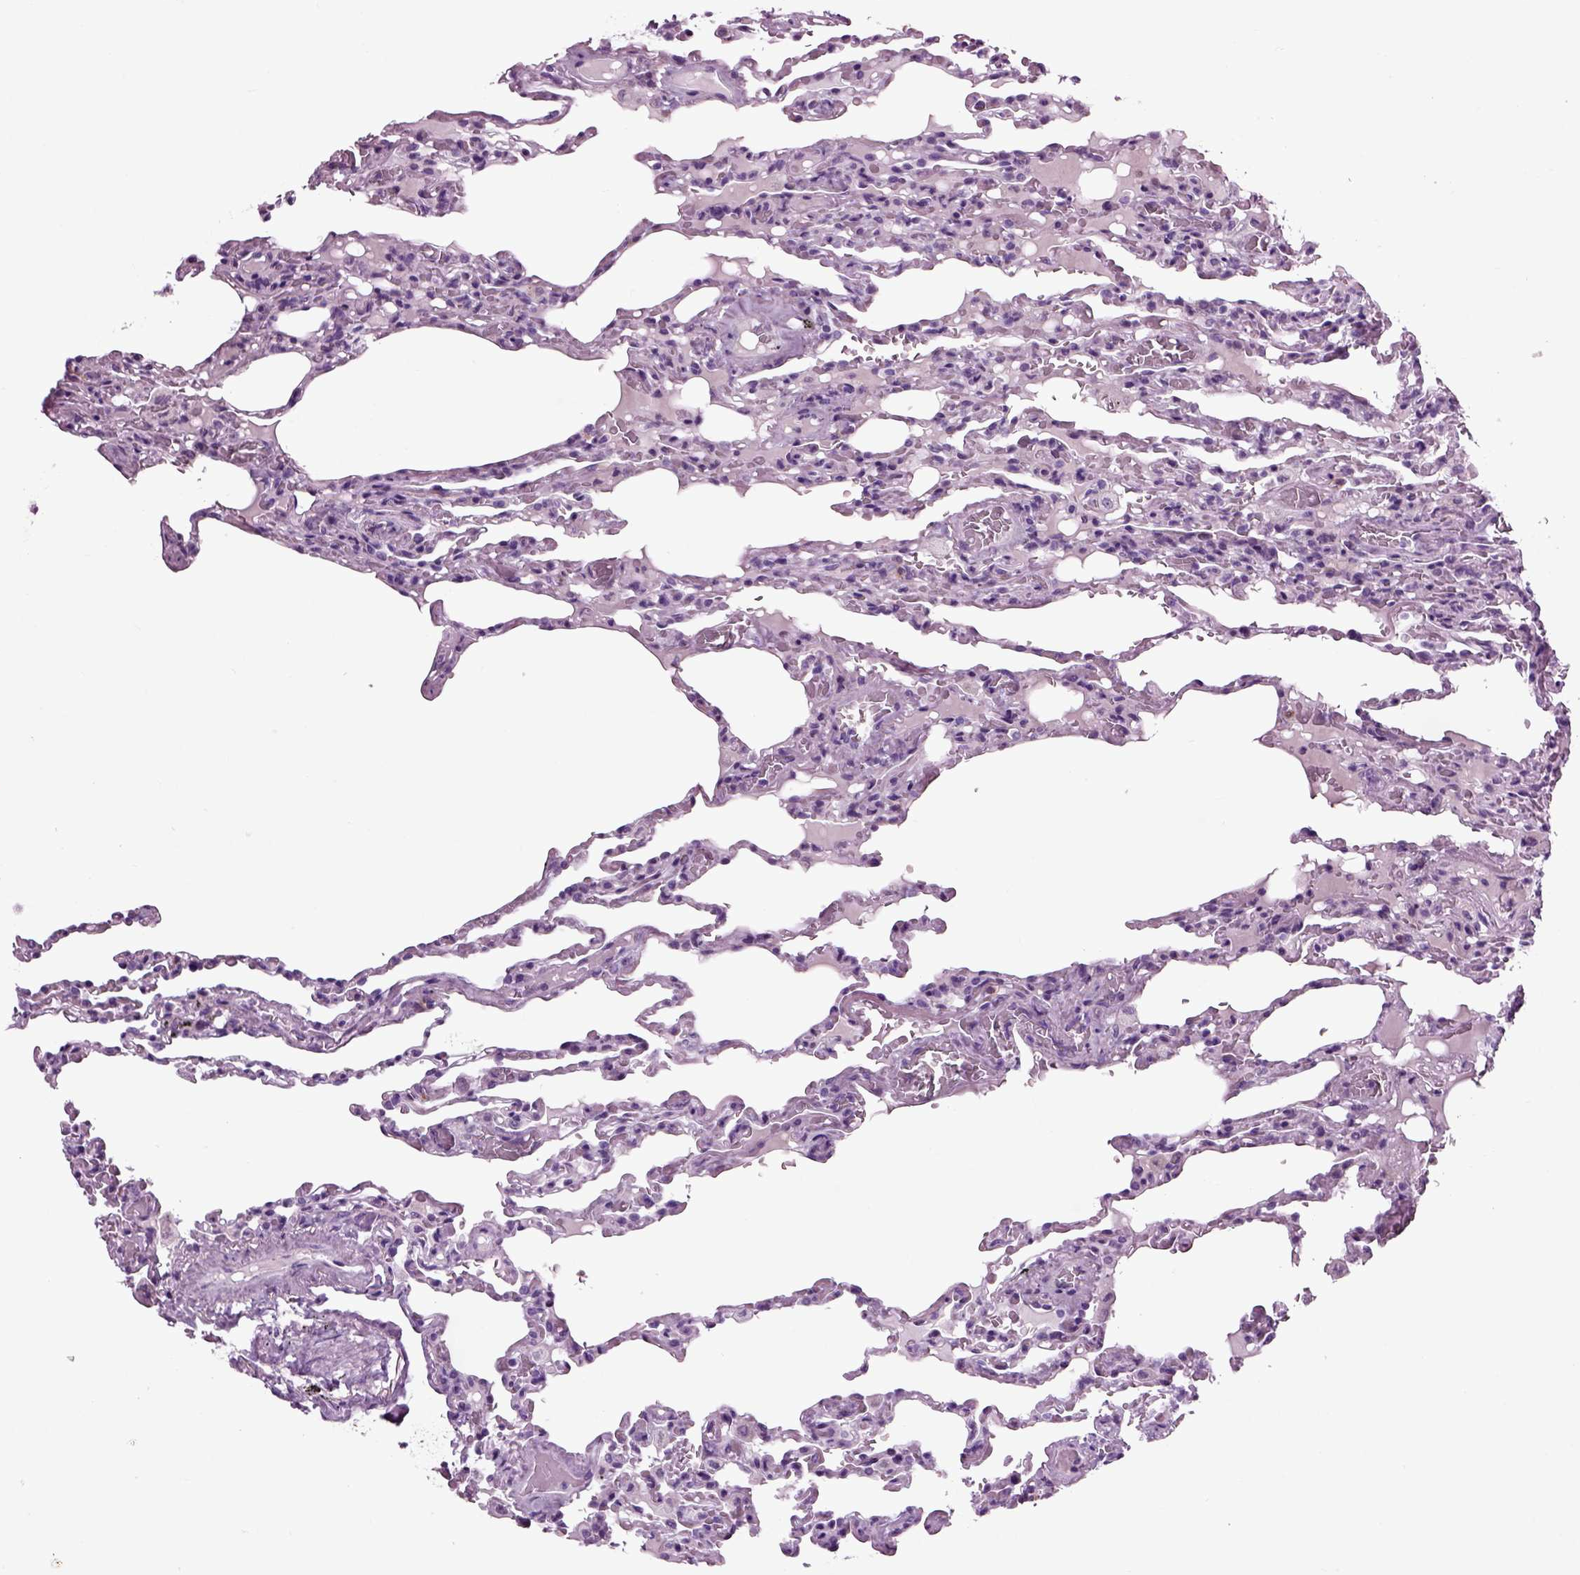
{"staining": {"intensity": "negative", "quantity": "none", "location": "none"}, "tissue": "lung", "cell_type": "Alveolar cells", "image_type": "normal", "snomed": [{"axis": "morphology", "description": "Normal tissue, NOS"}, {"axis": "topography", "description": "Lung"}], "caption": "Alveolar cells are negative for protein expression in normal human lung. (Stains: DAB immunohistochemistry (IHC) with hematoxylin counter stain, Microscopy: brightfield microscopy at high magnification).", "gene": "ARHGAP11A", "patient": {"sex": "female", "age": 43}}